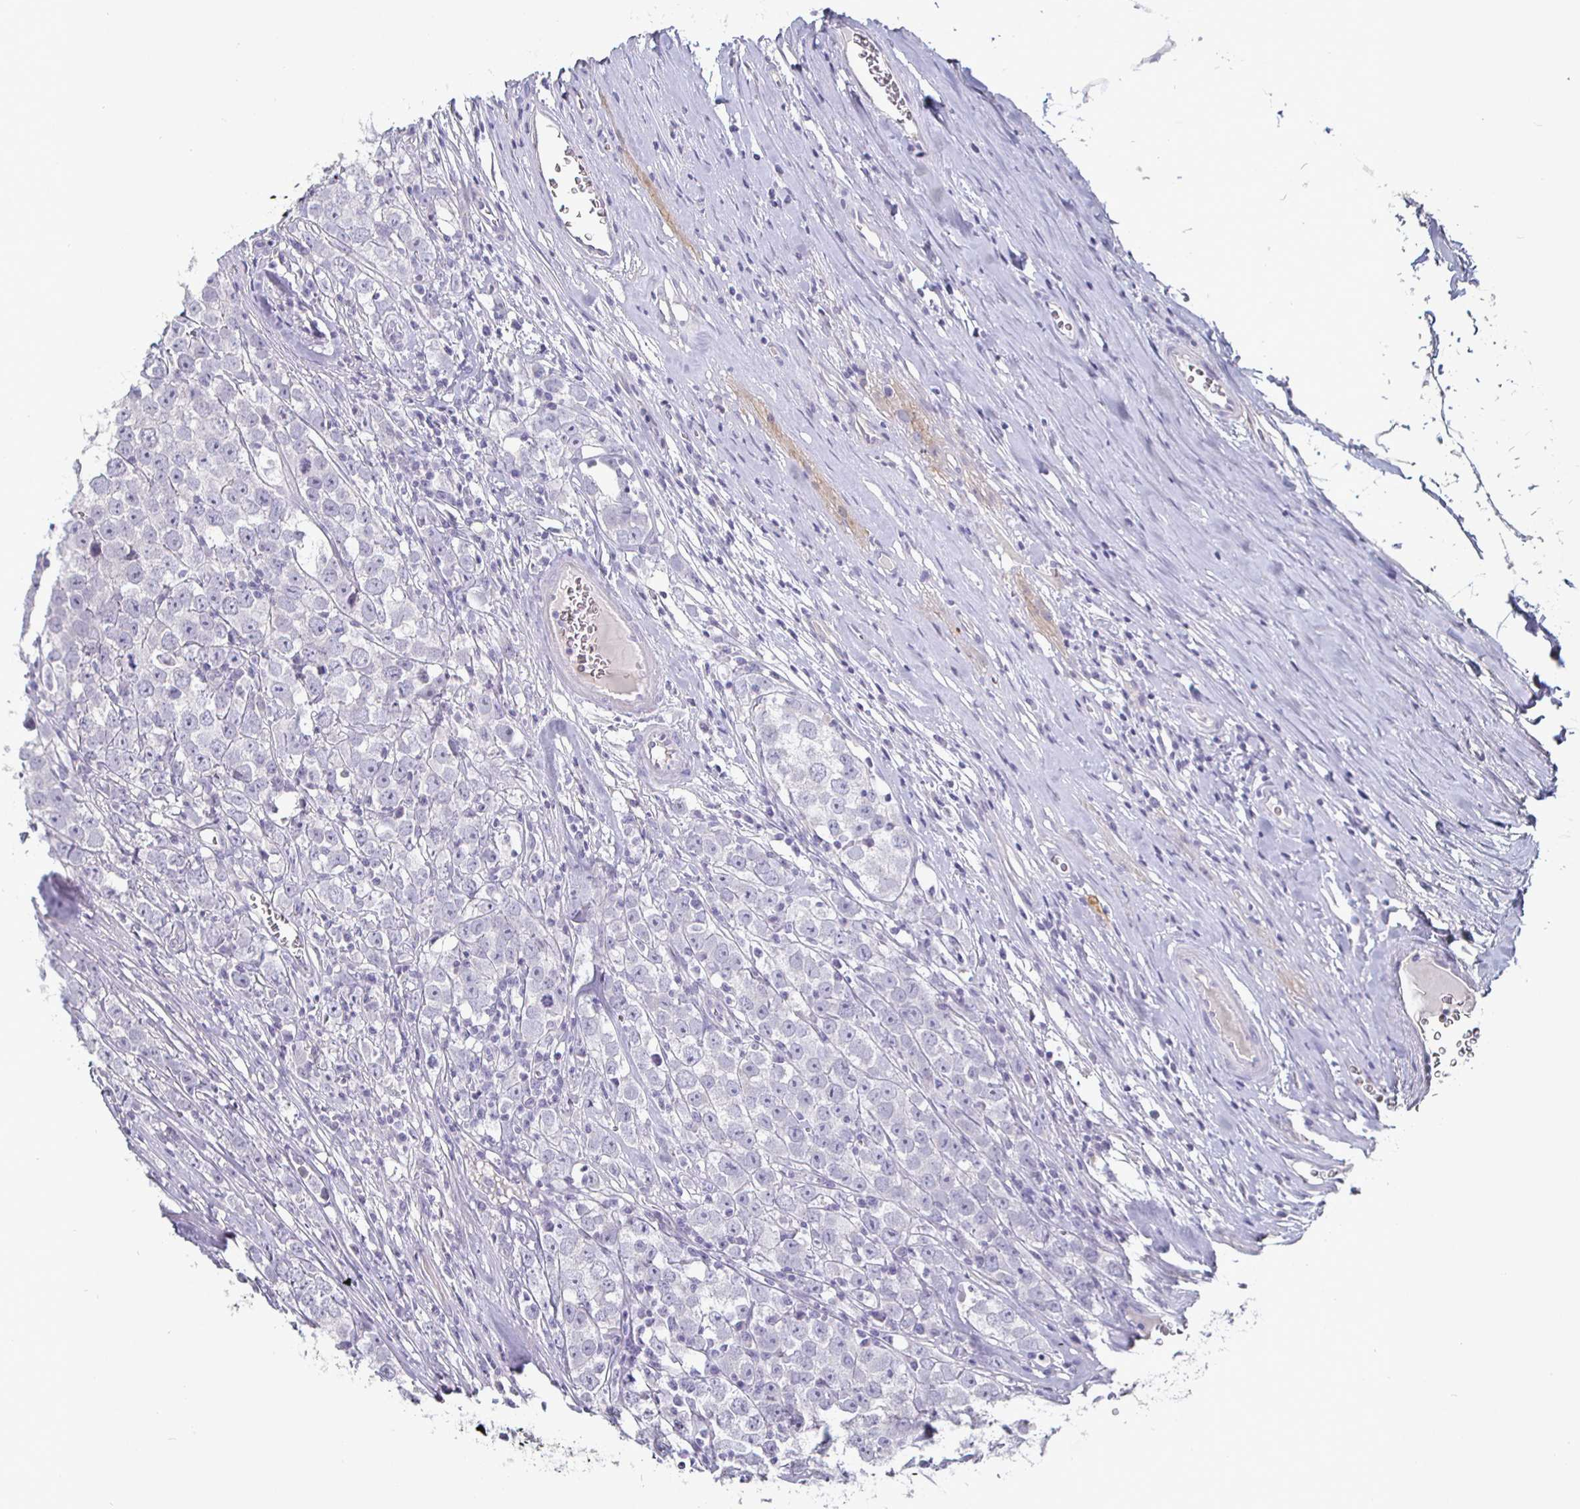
{"staining": {"intensity": "negative", "quantity": "none", "location": "none"}, "tissue": "testis cancer", "cell_type": "Tumor cells", "image_type": "cancer", "snomed": [{"axis": "morphology", "description": "Seminoma, NOS"}, {"axis": "morphology", "description": "Carcinoma, Embryonal, NOS"}, {"axis": "topography", "description": "Testis"}], "caption": "Photomicrograph shows no protein positivity in tumor cells of testis embryonal carcinoma tissue.", "gene": "ENPP1", "patient": {"sex": "male", "age": 52}}